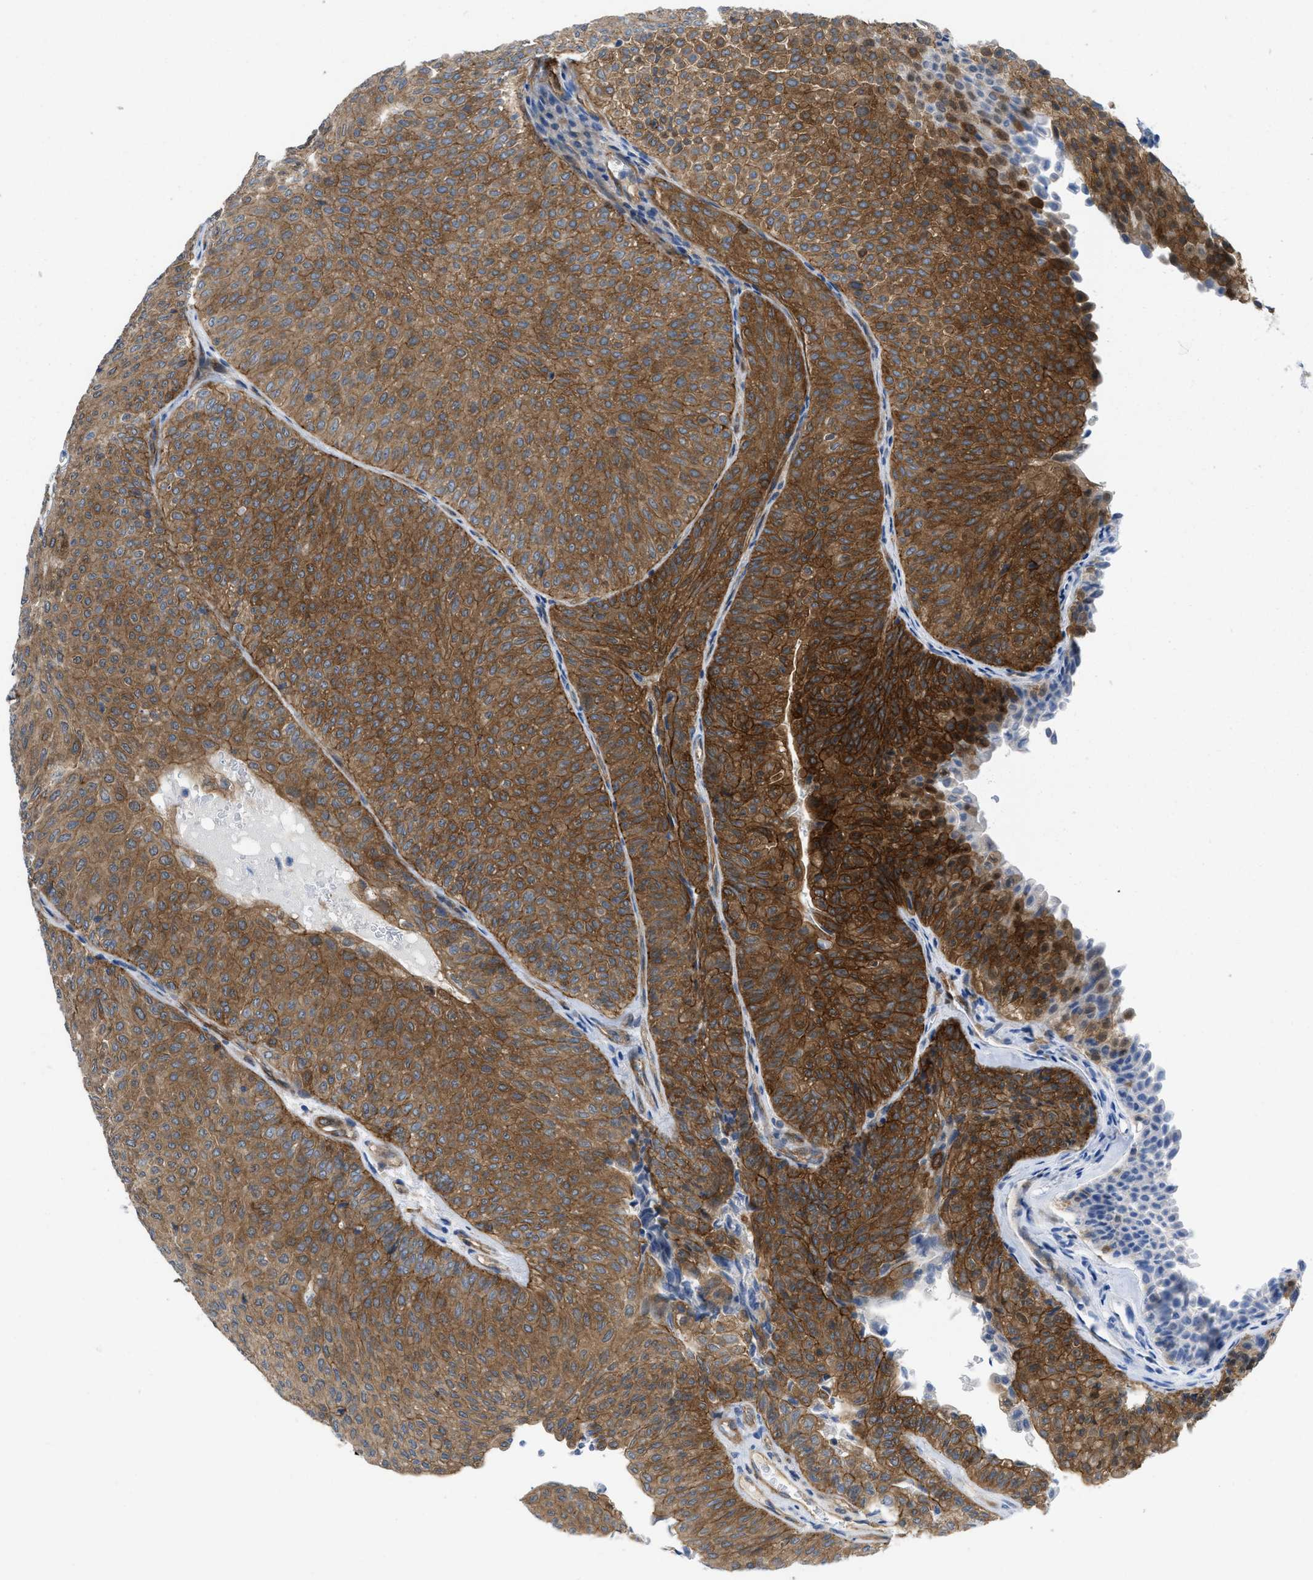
{"staining": {"intensity": "strong", "quantity": ">75%", "location": "cytoplasmic/membranous"}, "tissue": "urothelial cancer", "cell_type": "Tumor cells", "image_type": "cancer", "snomed": [{"axis": "morphology", "description": "Urothelial carcinoma, Low grade"}, {"axis": "topography", "description": "Urinary bladder"}], "caption": "Immunohistochemical staining of low-grade urothelial carcinoma reveals strong cytoplasmic/membranous protein expression in approximately >75% of tumor cells.", "gene": "PDLIM5", "patient": {"sex": "male", "age": 78}}